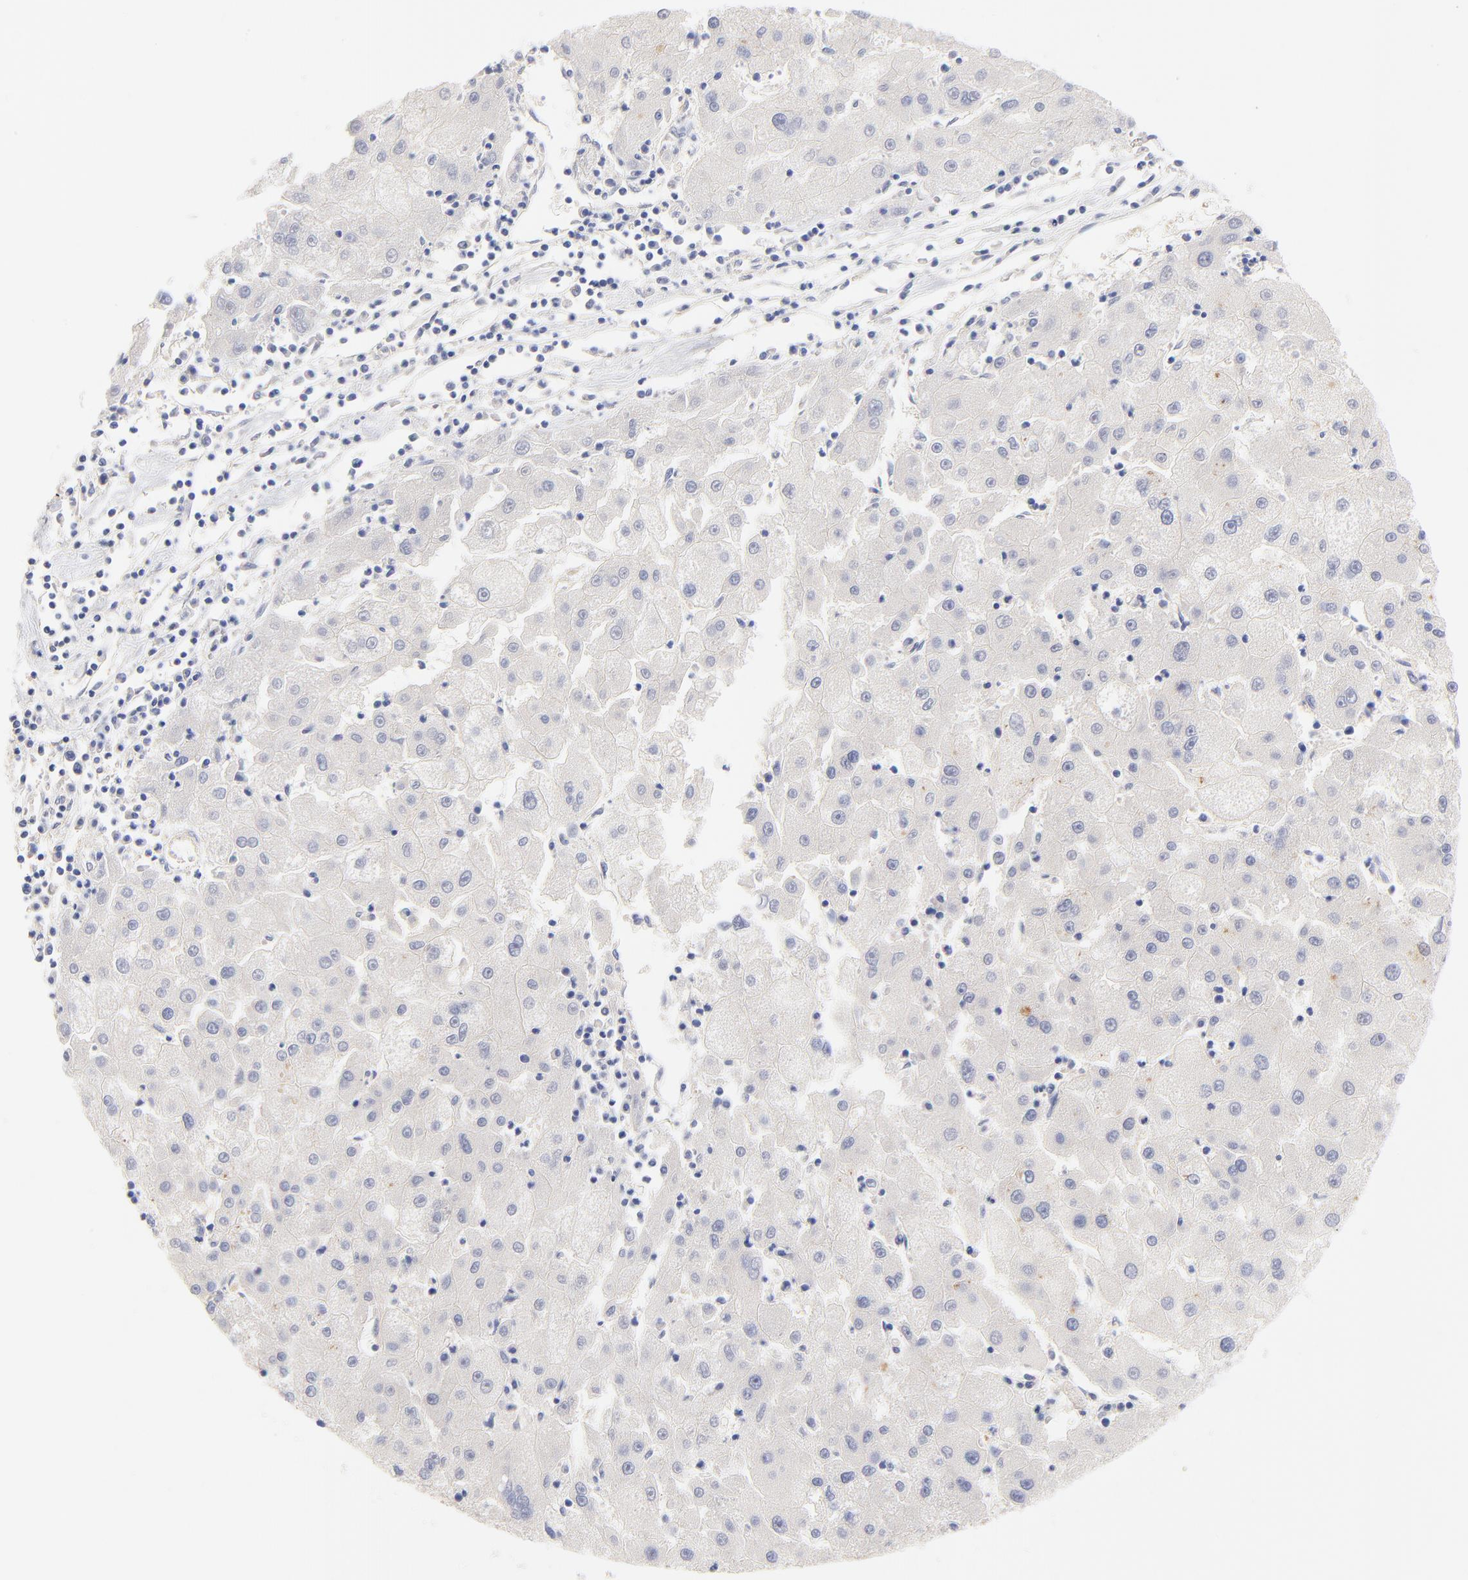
{"staining": {"intensity": "negative", "quantity": "none", "location": "none"}, "tissue": "liver cancer", "cell_type": "Tumor cells", "image_type": "cancer", "snomed": [{"axis": "morphology", "description": "Carcinoma, Hepatocellular, NOS"}, {"axis": "topography", "description": "Liver"}], "caption": "High power microscopy histopathology image of an immunohistochemistry histopathology image of liver hepatocellular carcinoma, revealing no significant staining in tumor cells.", "gene": "HS3ST1", "patient": {"sex": "male", "age": 72}}